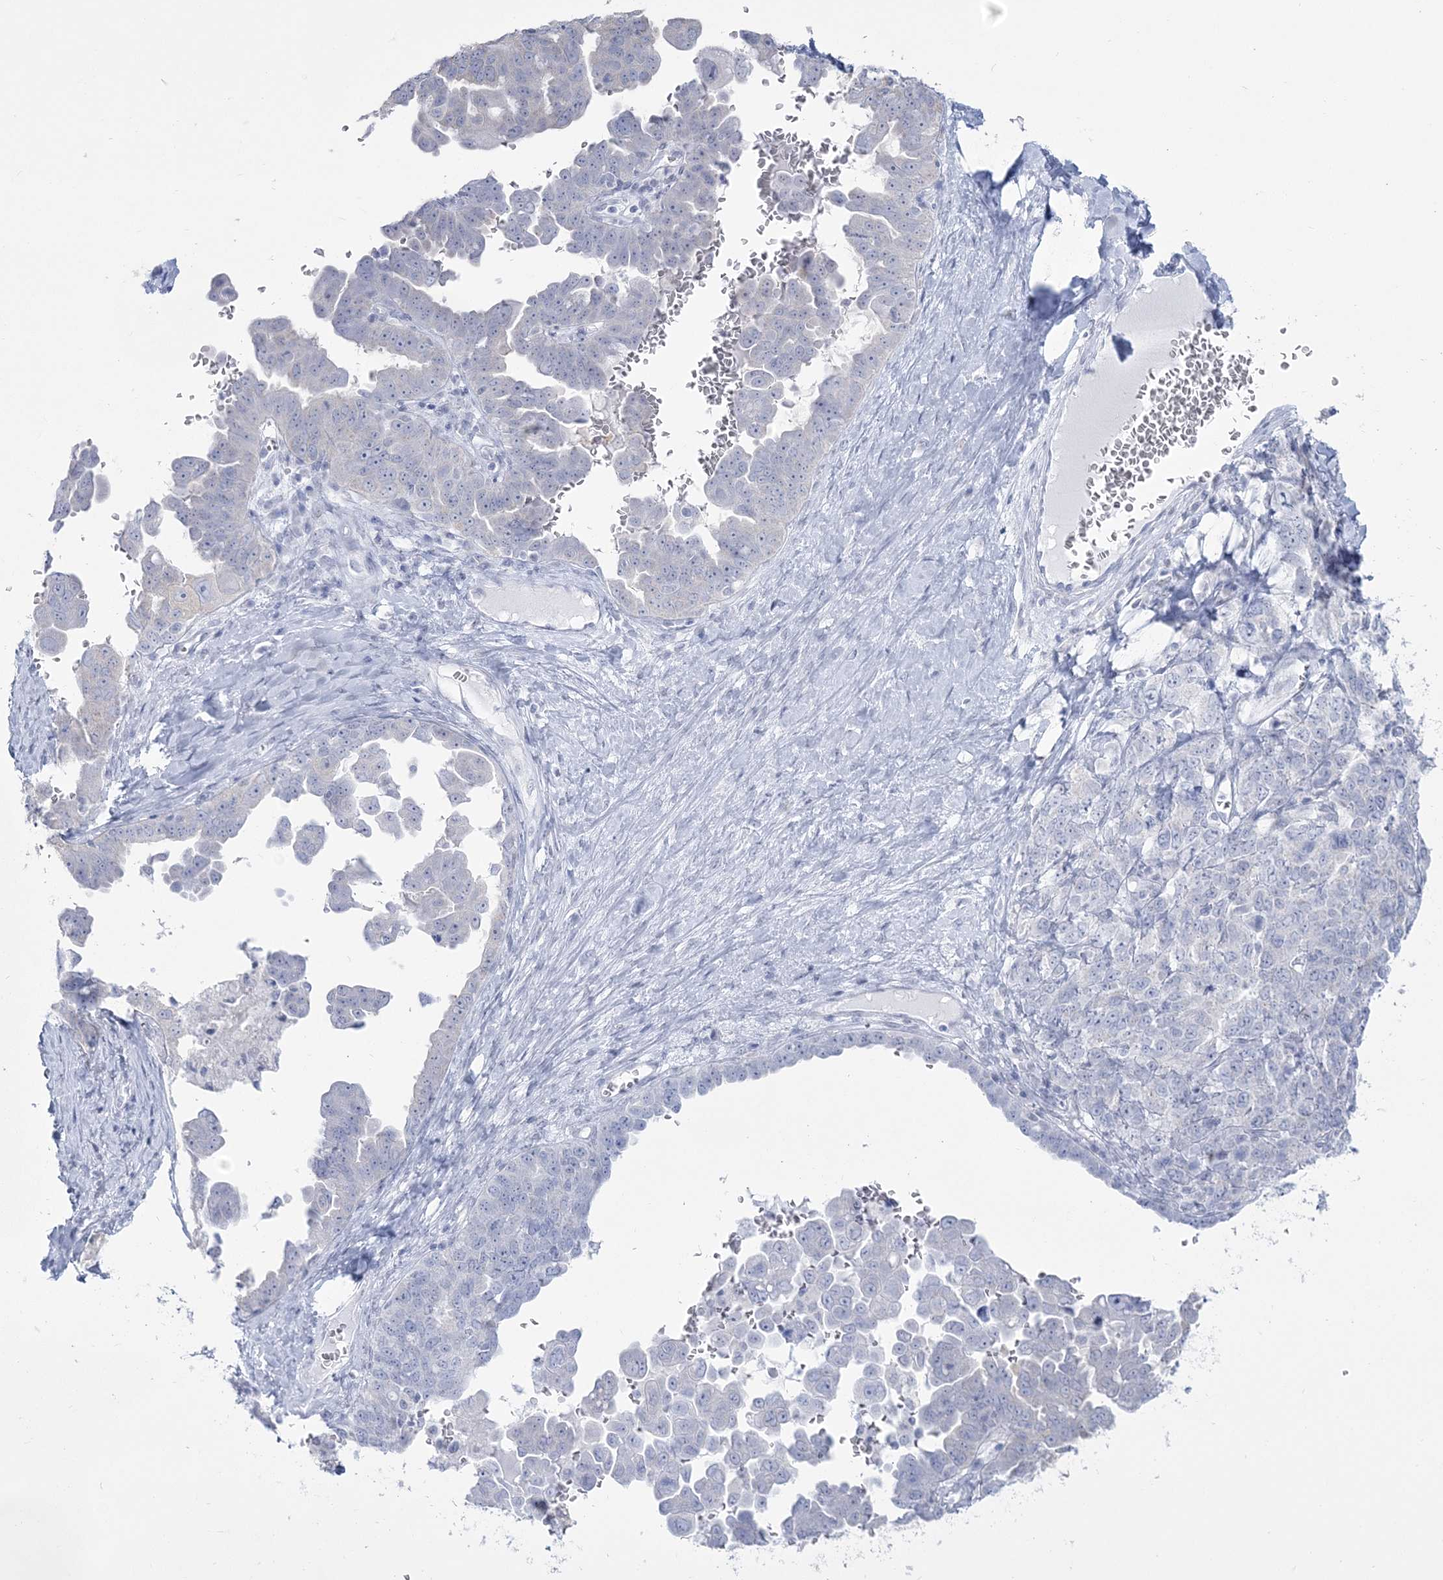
{"staining": {"intensity": "negative", "quantity": "none", "location": "none"}, "tissue": "ovarian cancer", "cell_type": "Tumor cells", "image_type": "cancer", "snomed": [{"axis": "morphology", "description": "Carcinoma, endometroid"}, {"axis": "topography", "description": "Ovary"}], "caption": "DAB (3,3'-diaminobenzidine) immunohistochemical staining of human ovarian cancer (endometroid carcinoma) exhibits no significant staining in tumor cells.", "gene": "ZNF843", "patient": {"sex": "female", "age": 62}}